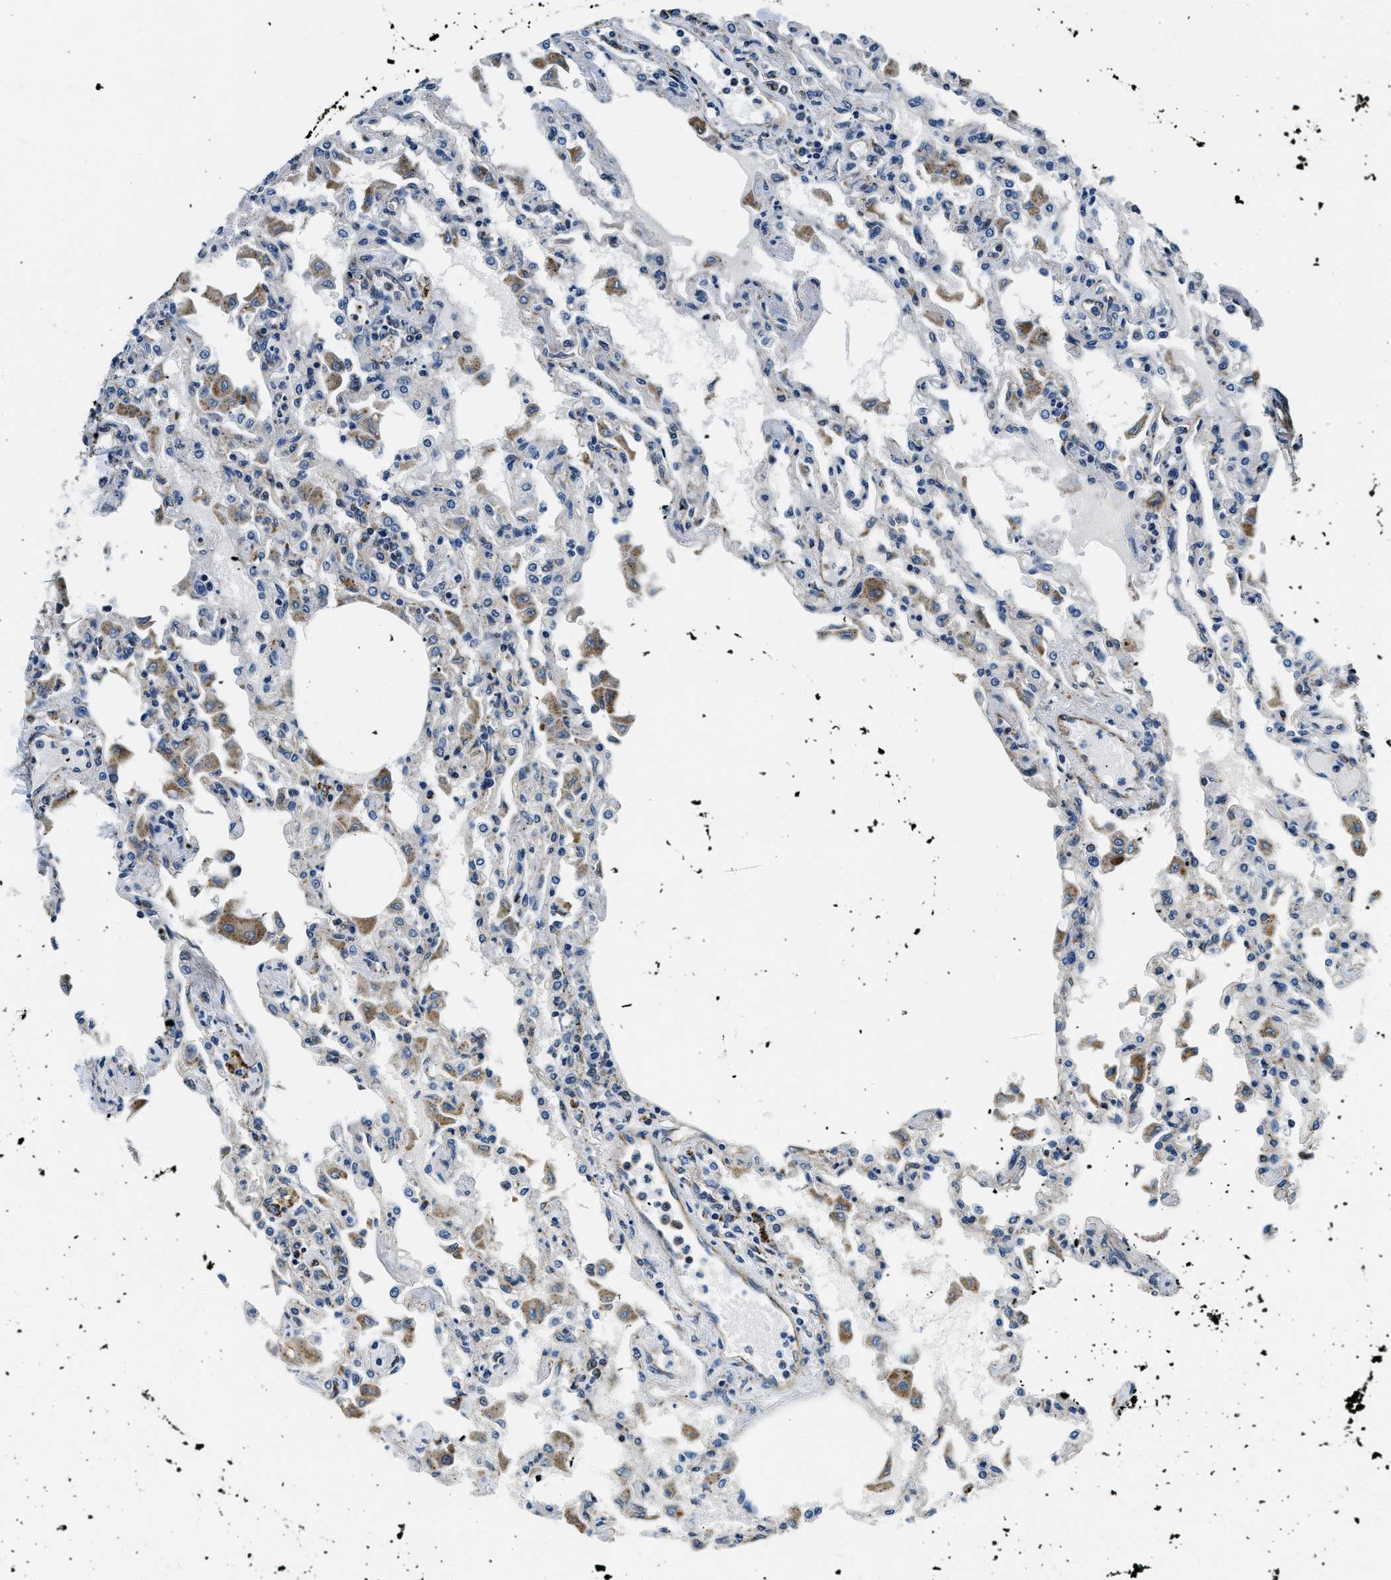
{"staining": {"intensity": "weak", "quantity": "<25%", "location": "cytoplasmic/membranous"}, "tissue": "lung", "cell_type": "Alveolar cells", "image_type": "normal", "snomed": [{"axis": "morphology", "description": "Normal tissue, NOS"}, {"axis": "topography", "description": "Bronchus"}, {"axis": "topography", "description": "Lung"}], "caption": "Immunohistochemistry image of normal human lung stained for a protein (brown), which reveals no expression in alveolar cells.", "gene": "GNS", "patient": {"sex": "female", "age": 49}}